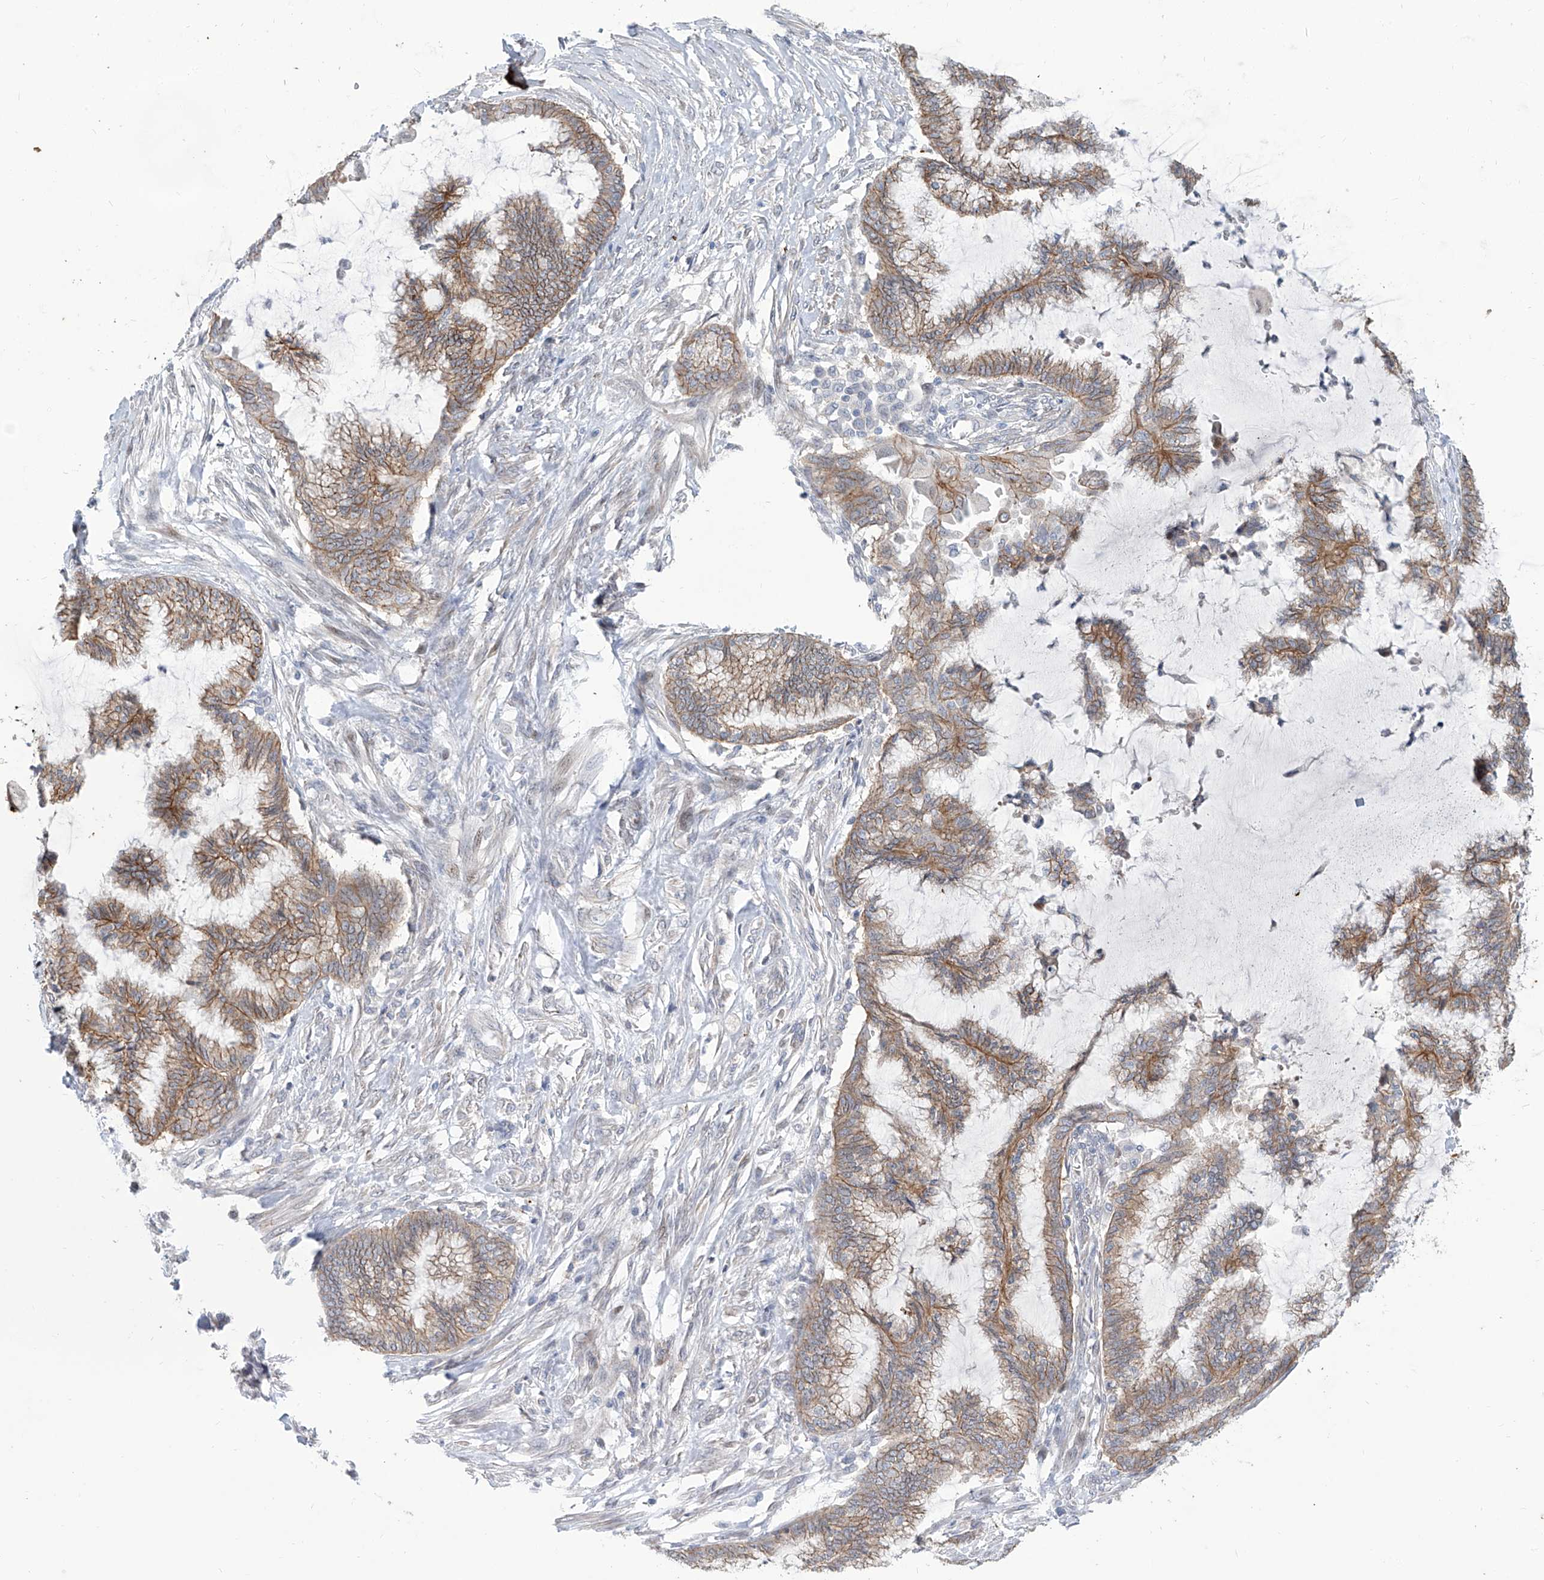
{"staining": {"intensity": "weak", "quantity": ">75%", "location": "cytoplasmic/membranous"}, "tissue": "endometrial cancer", "cell_type": "Tumor cells", "image_type": "cancer", "snomed": [{"axis": "morphology", "description": "Adenocarcinoma, NOS"}, {"axis": "topography", "description": "Endometrium"}], "caption": "This histopathology image displays immunohistochemistry (IHC) staining of human endometrial cancer (adenocarcinoma), with low weak cytoplasmic/membranous staining in approximately >75% of tumor cells.", "gene": "LRRC1", "patient": {"sex": "female", "age": 86}}